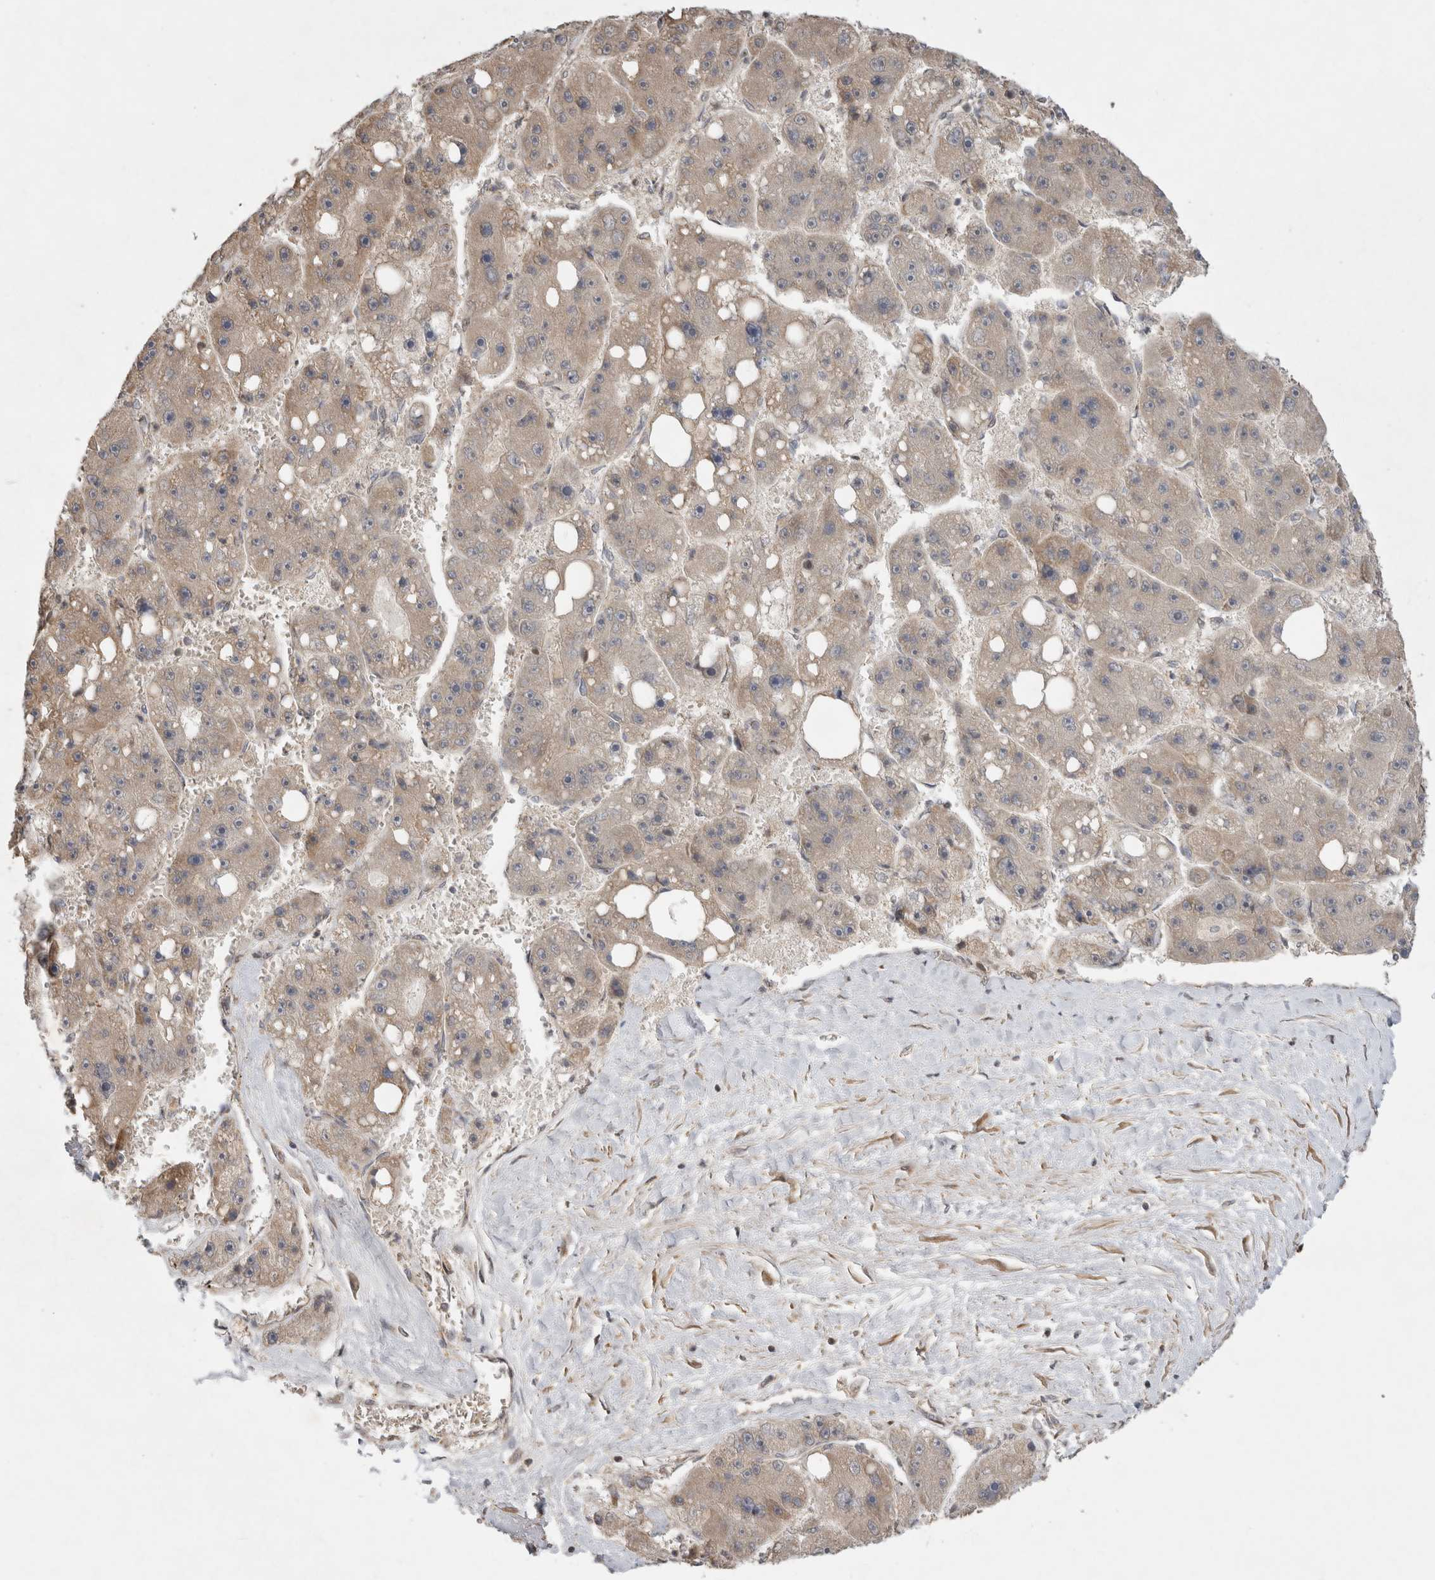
{"staining": {"intensity": "weak", "quantity": ">75%", "location": "cytoplasmic/membranous"}, "tissue": "liver cancer", "cell_type": "Tumor cells", "image_type": "cancer", "snomed": [{"axis": "morphology", "description": "Carcinoma, Hepatocellular, NOS"}, {"axis": "topography", "description": "Liver"}], "caption": "This histopathology image exhibits hepatocellular carcinoma (liver) stained with IHC to label a protein in brown. The cytoplasmic/membranous of tumor cells show weak positivity for the protein. Nuclei are counter-stained blue.", "gene": "EIF2AK1", "patient": {"sex": "female", "age": 61}}